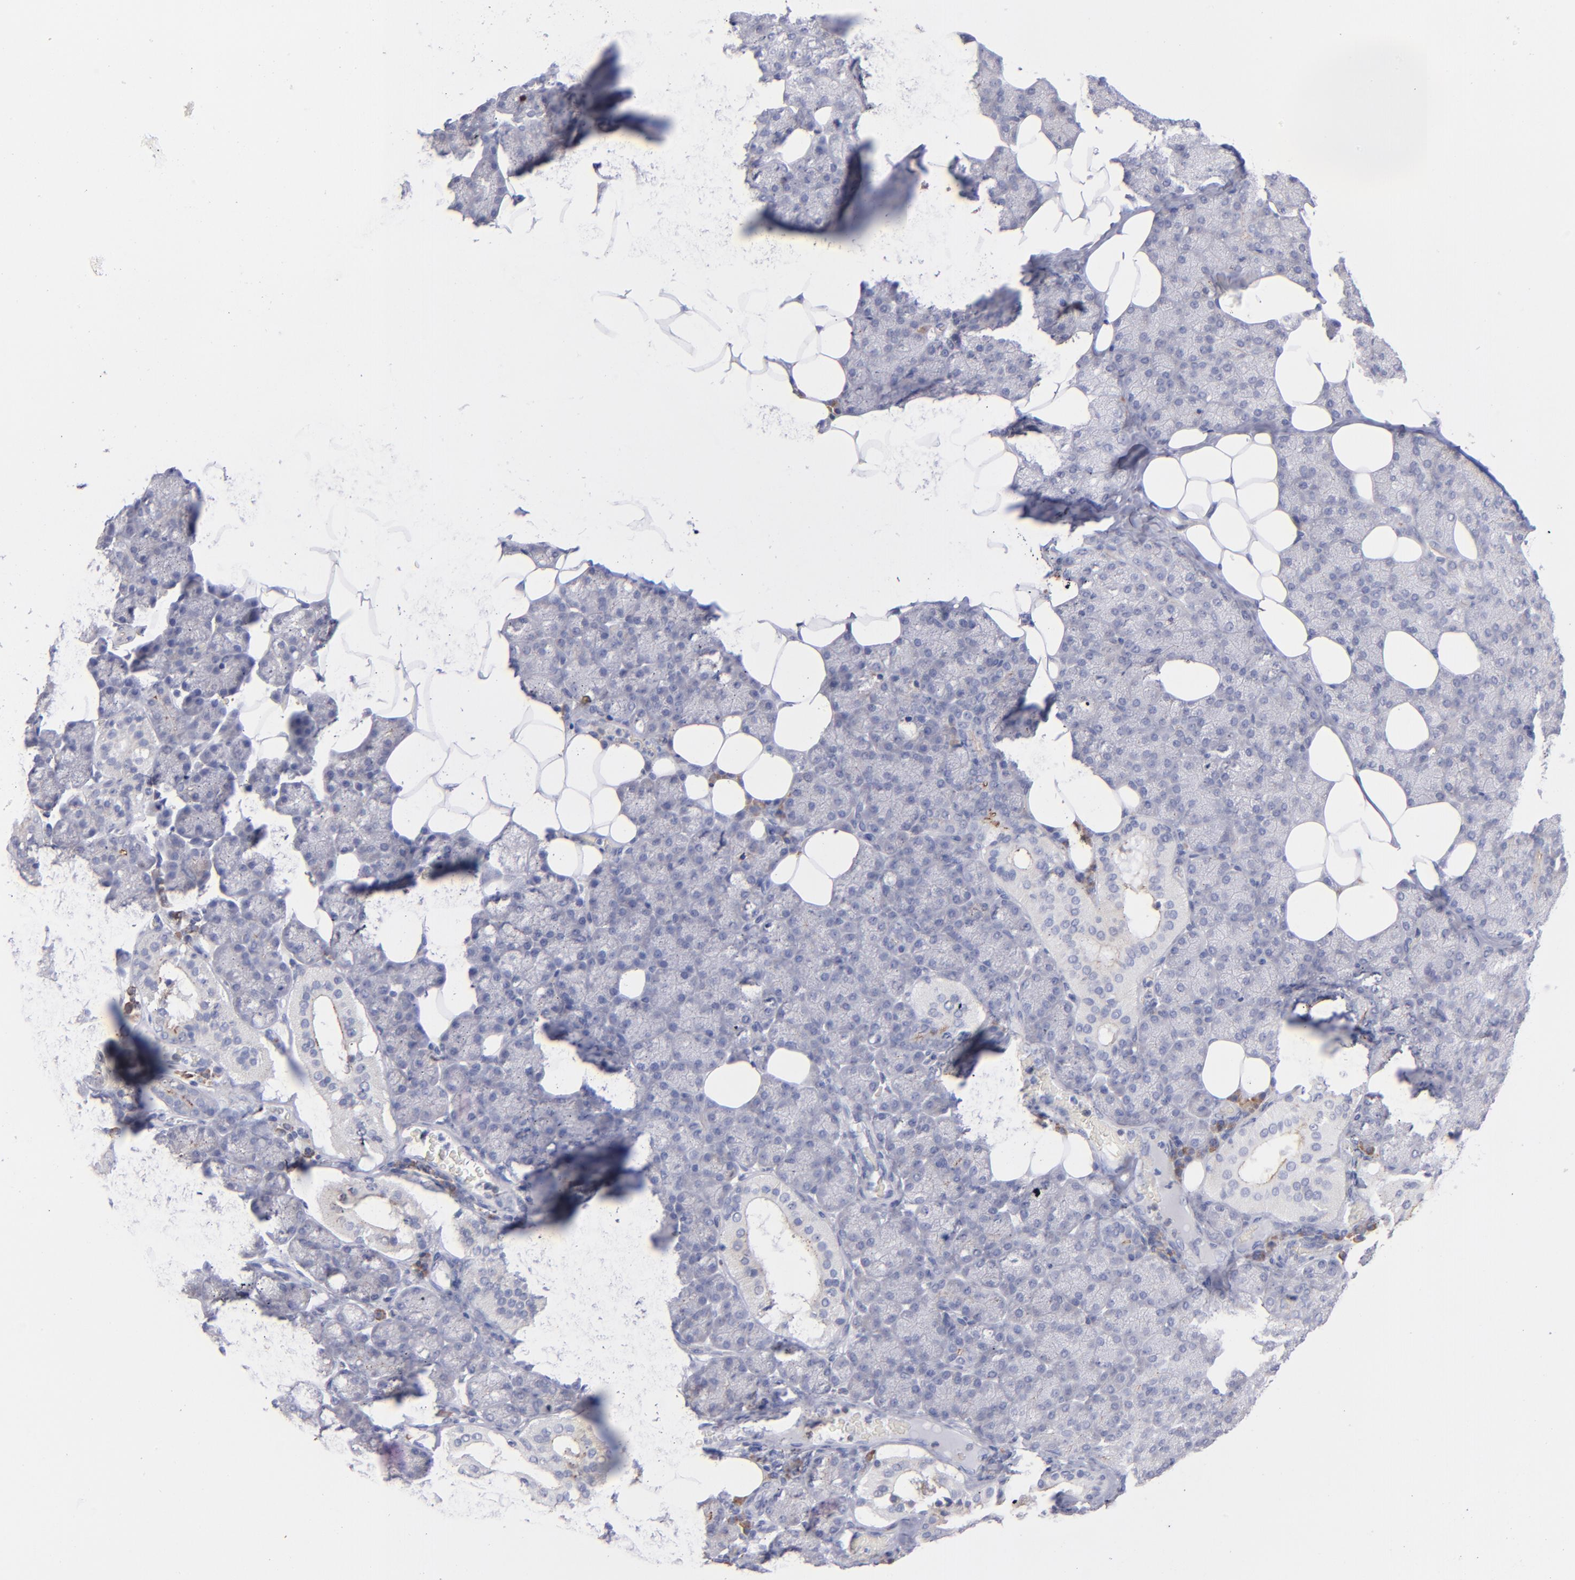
{"staining": {"intensity": "weak", "quantity": "<25%", "location": "cytoplasmic/membranous"}, "tissue": "salivary gland", "cell_type": "Glandular cells", "image_type": "normal", "snomed": [{"axis": "morphology", "description": "Normal tissue, NOS"}, {"axis": "topography", "description": "Lymph node"}, {"axis": "topography", "description": "Salivary gland"}], "caption": "Immunohistochemistry (IHC) histopathology image of benign salivary gland: human salivary gland stained with DAB (3,3'-diaminobenzidine) demonstrates no significant protein staining in glandular cells. (DAB immunohistochemistry (IHC) visualized using brightfield microscopy, high magnification).", "gene": "MFGE8", "patient": {"sex": "male", "age": 8}}